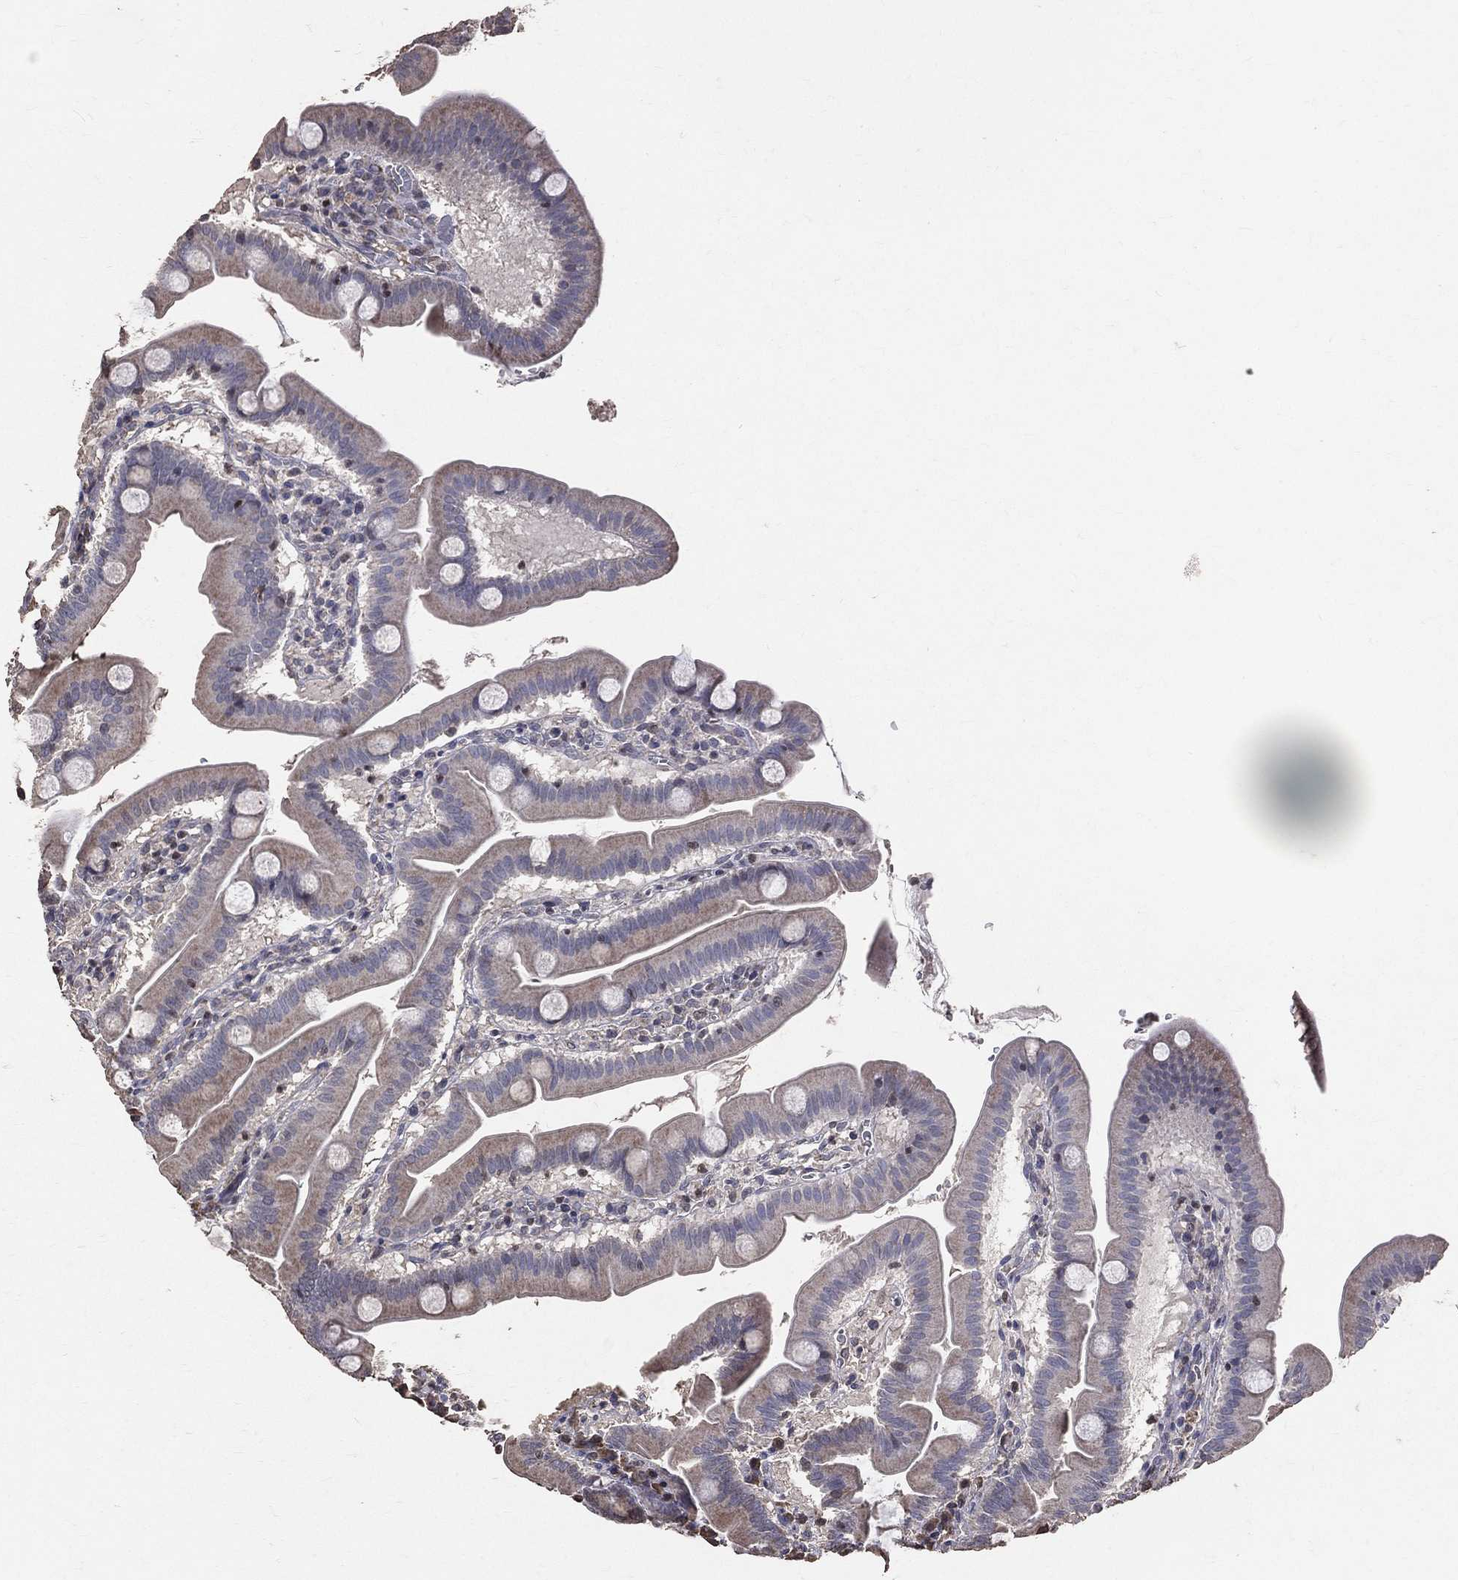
{"staining": {"intensity": "moderate", "quantity": "<25%", "location": "cytoplasmic/membranous"}, "tissue": "duodenum", "cell_type": "Glandular cells", "image_type": "normal", "snomed": [{"axis": "morphology", "description": "Normal tissue, NOS"}, {"axis": "topography", "description": "Duodenum"}], "caption": "IHC (DAB (3,3'-diaminobenzidine)) staining of benign human duodenum demonstrates moderate cytoplasmic/membranous protein staining in about <25% of glandular cells.", "gene": "LY6K", "patient": {"sex": "male", "age": 59}}